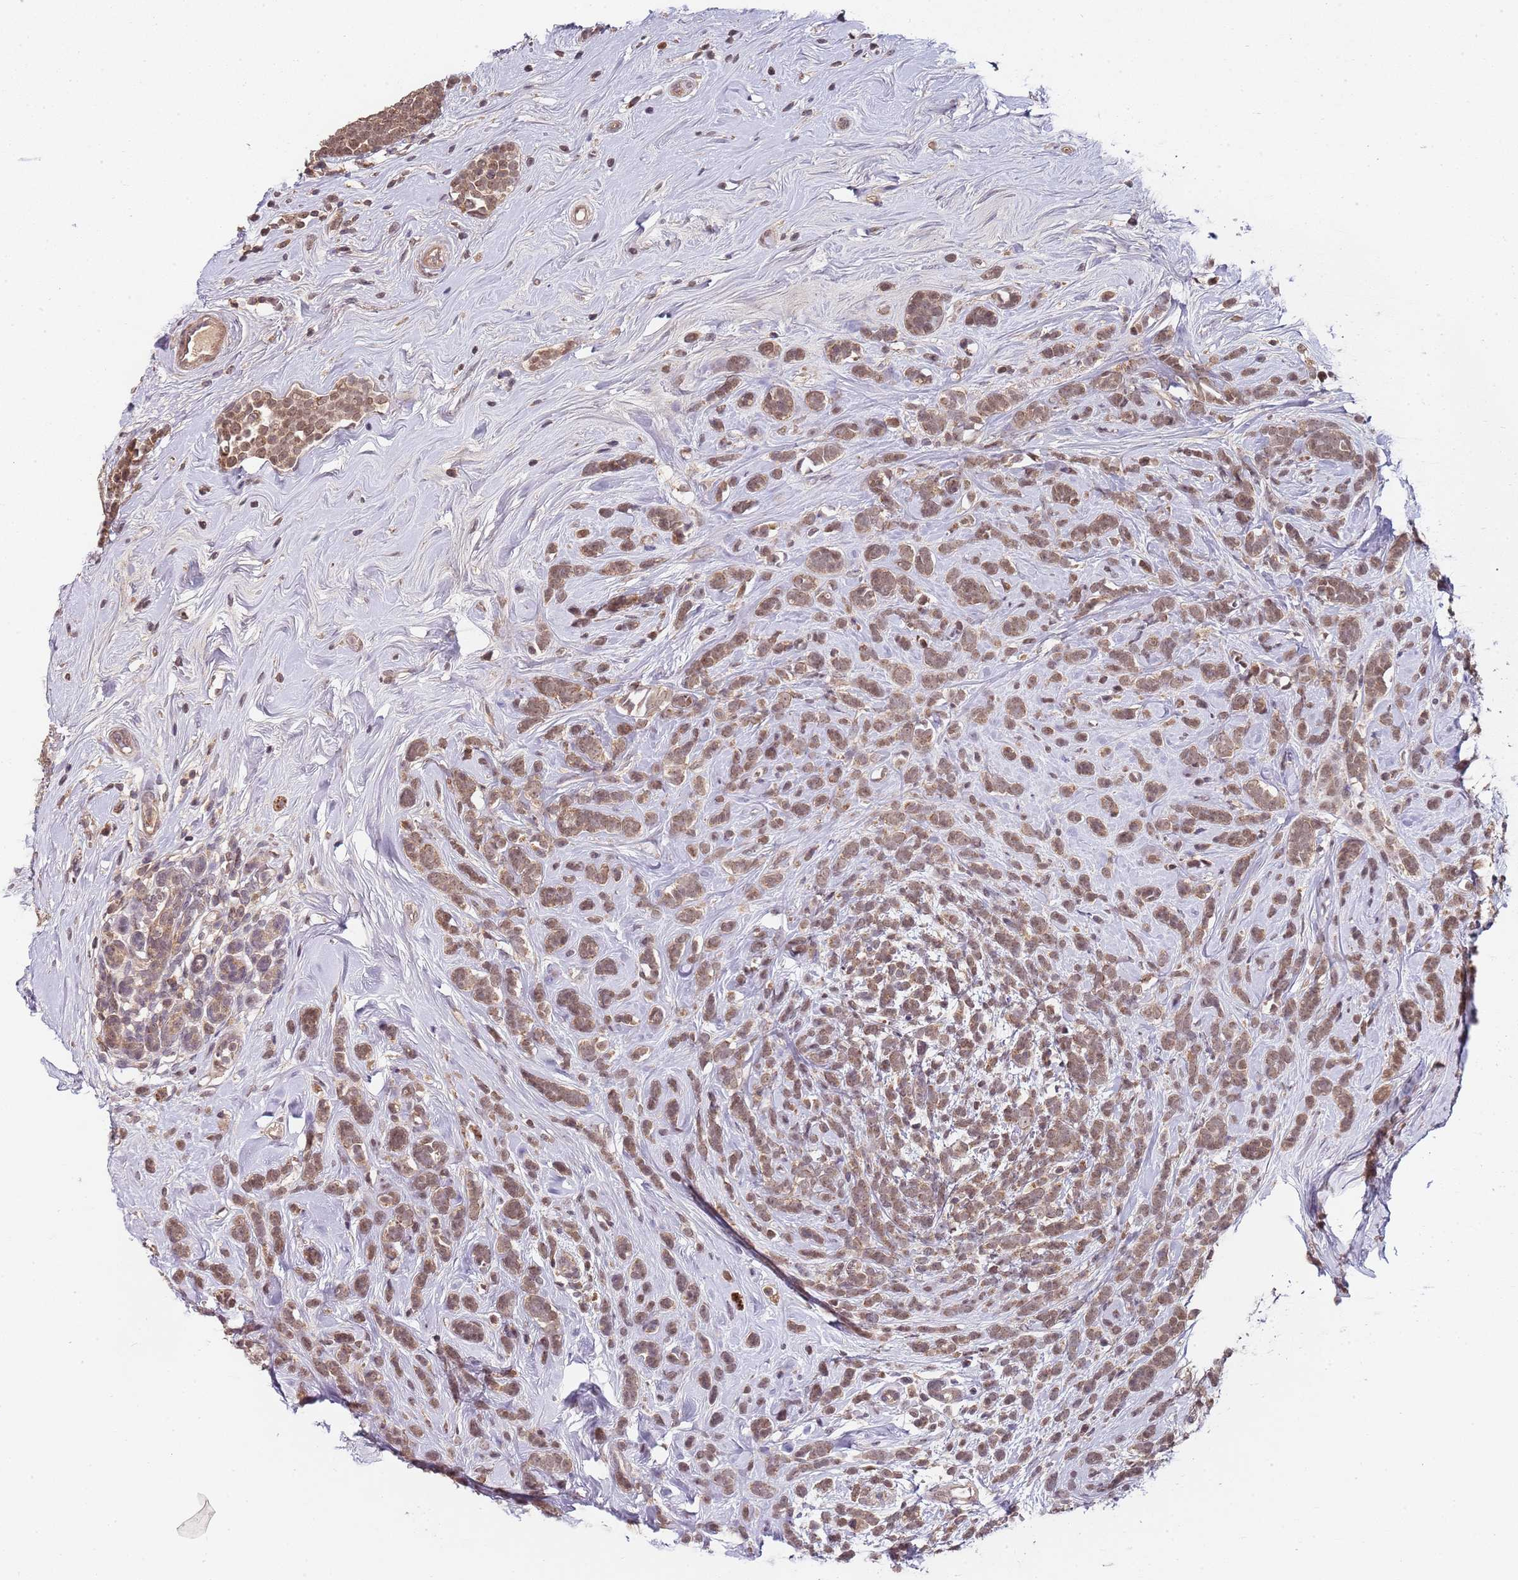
{"staining": {"intensity": "moderate", "quantity": ">75%", "location": "cytoplasmic/membranous"}, "tissue": "breast cancer", "cell_type": "Tumor cells", "image_type": "cancer", "snomed": [{"axis": "morphology", "description": "Lobular carcinoma"}, {"axis": "topography", "description": "Breast"}], "caption": "Breast cancer (lobular carcinoma) stained for a protein displays moderate cytoplasmic/membranous positivity in tumor cells.", "gene": "LIN37", "patient": {"sex": "female", "age": 58}}